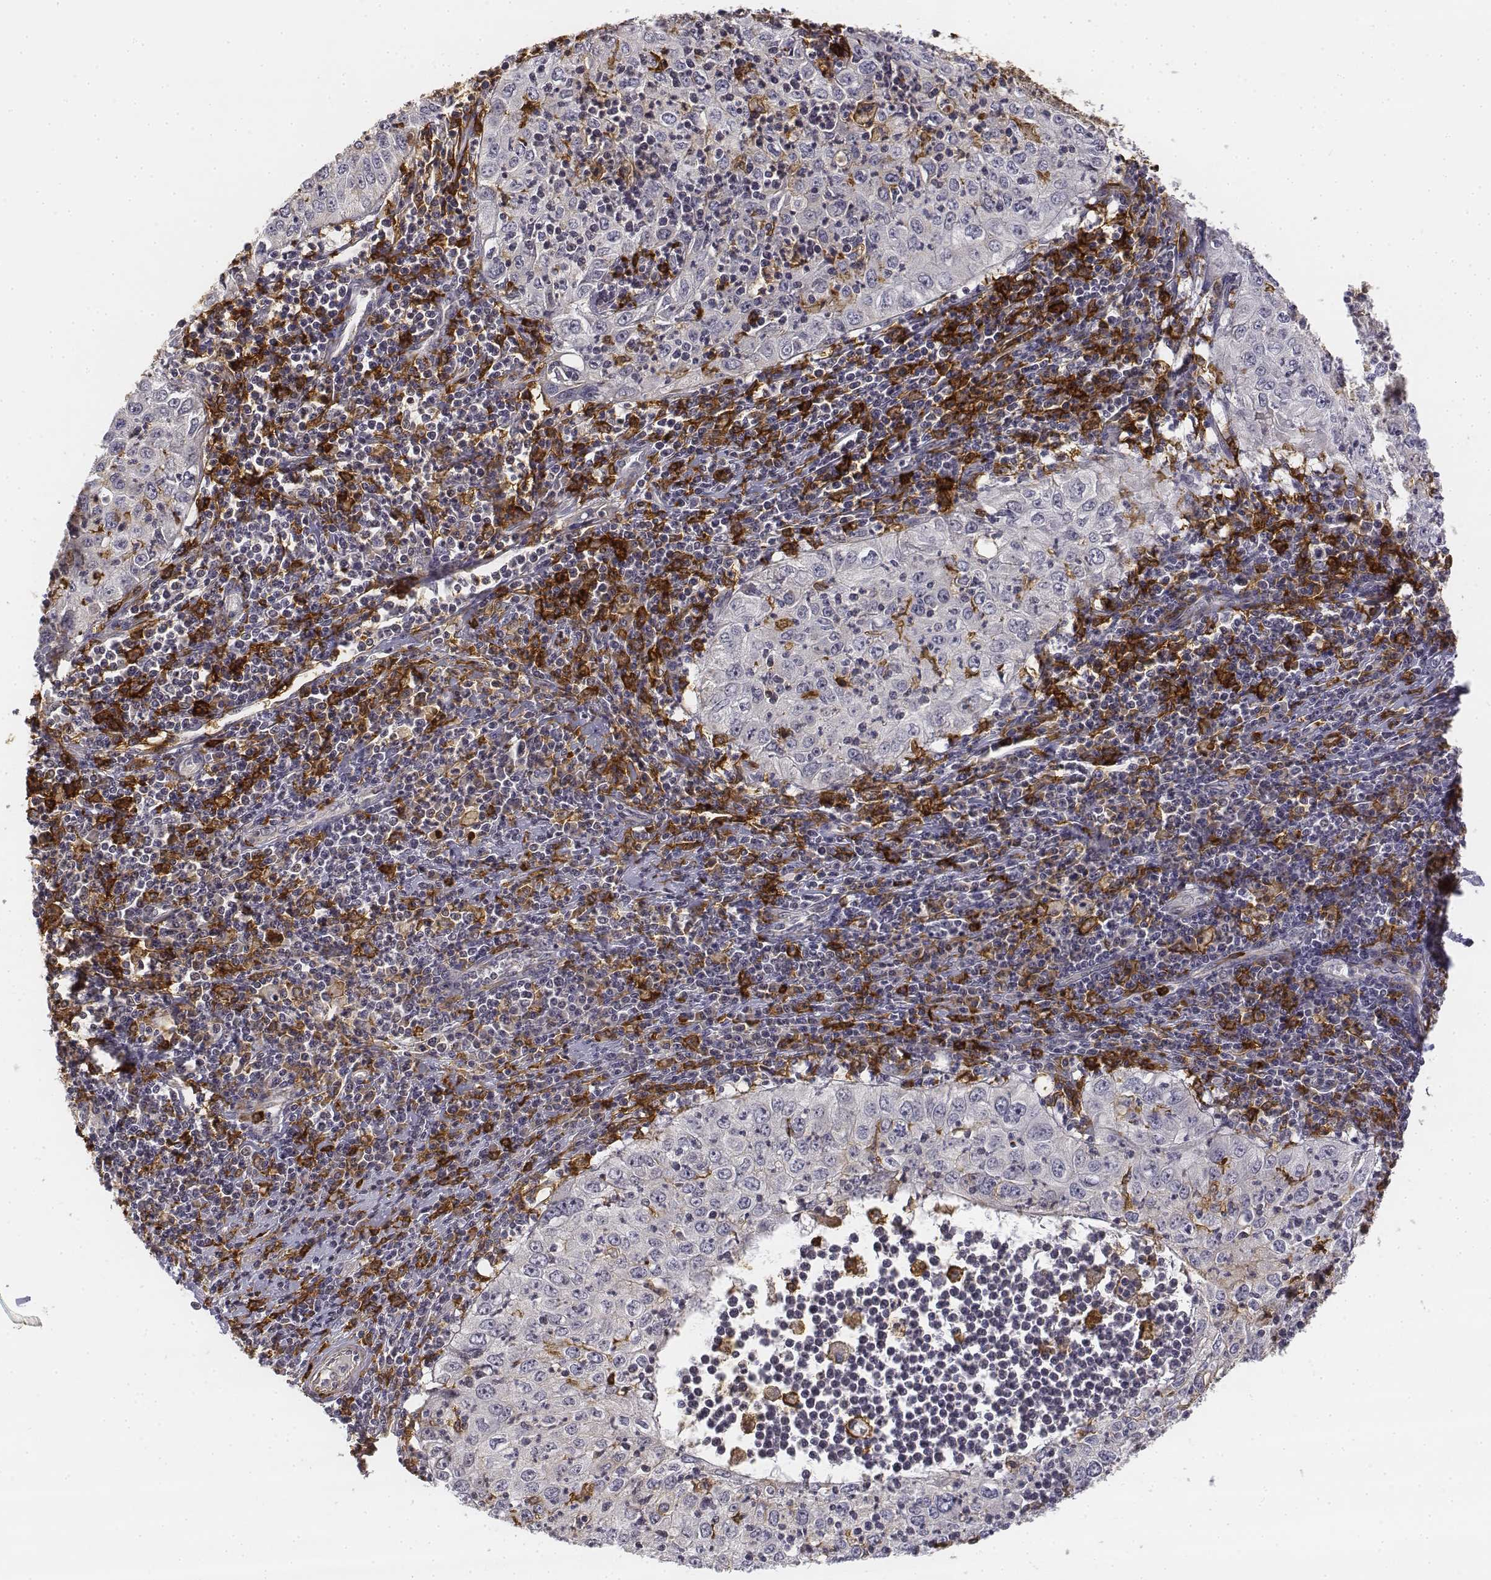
{"staining": {"intensity": "negative", "quantity": "none", "location": "none"}, "tissue": "cervical cancer", "cell_type": "Tumor cells", "image_type": "cancer", "snomed": [{"axis": "morphology", "description": "Squamous cell carcinoma, NOS"}, {"axis": "topography", "description": "Cervix"}], "caption": "Immunohistochemistry (IHC) of human squamous cell carcinoma (cervical) reveals no expression in tumor cells.", "gene": "CD14", "patient": {"sex": "female", "age": 24}}